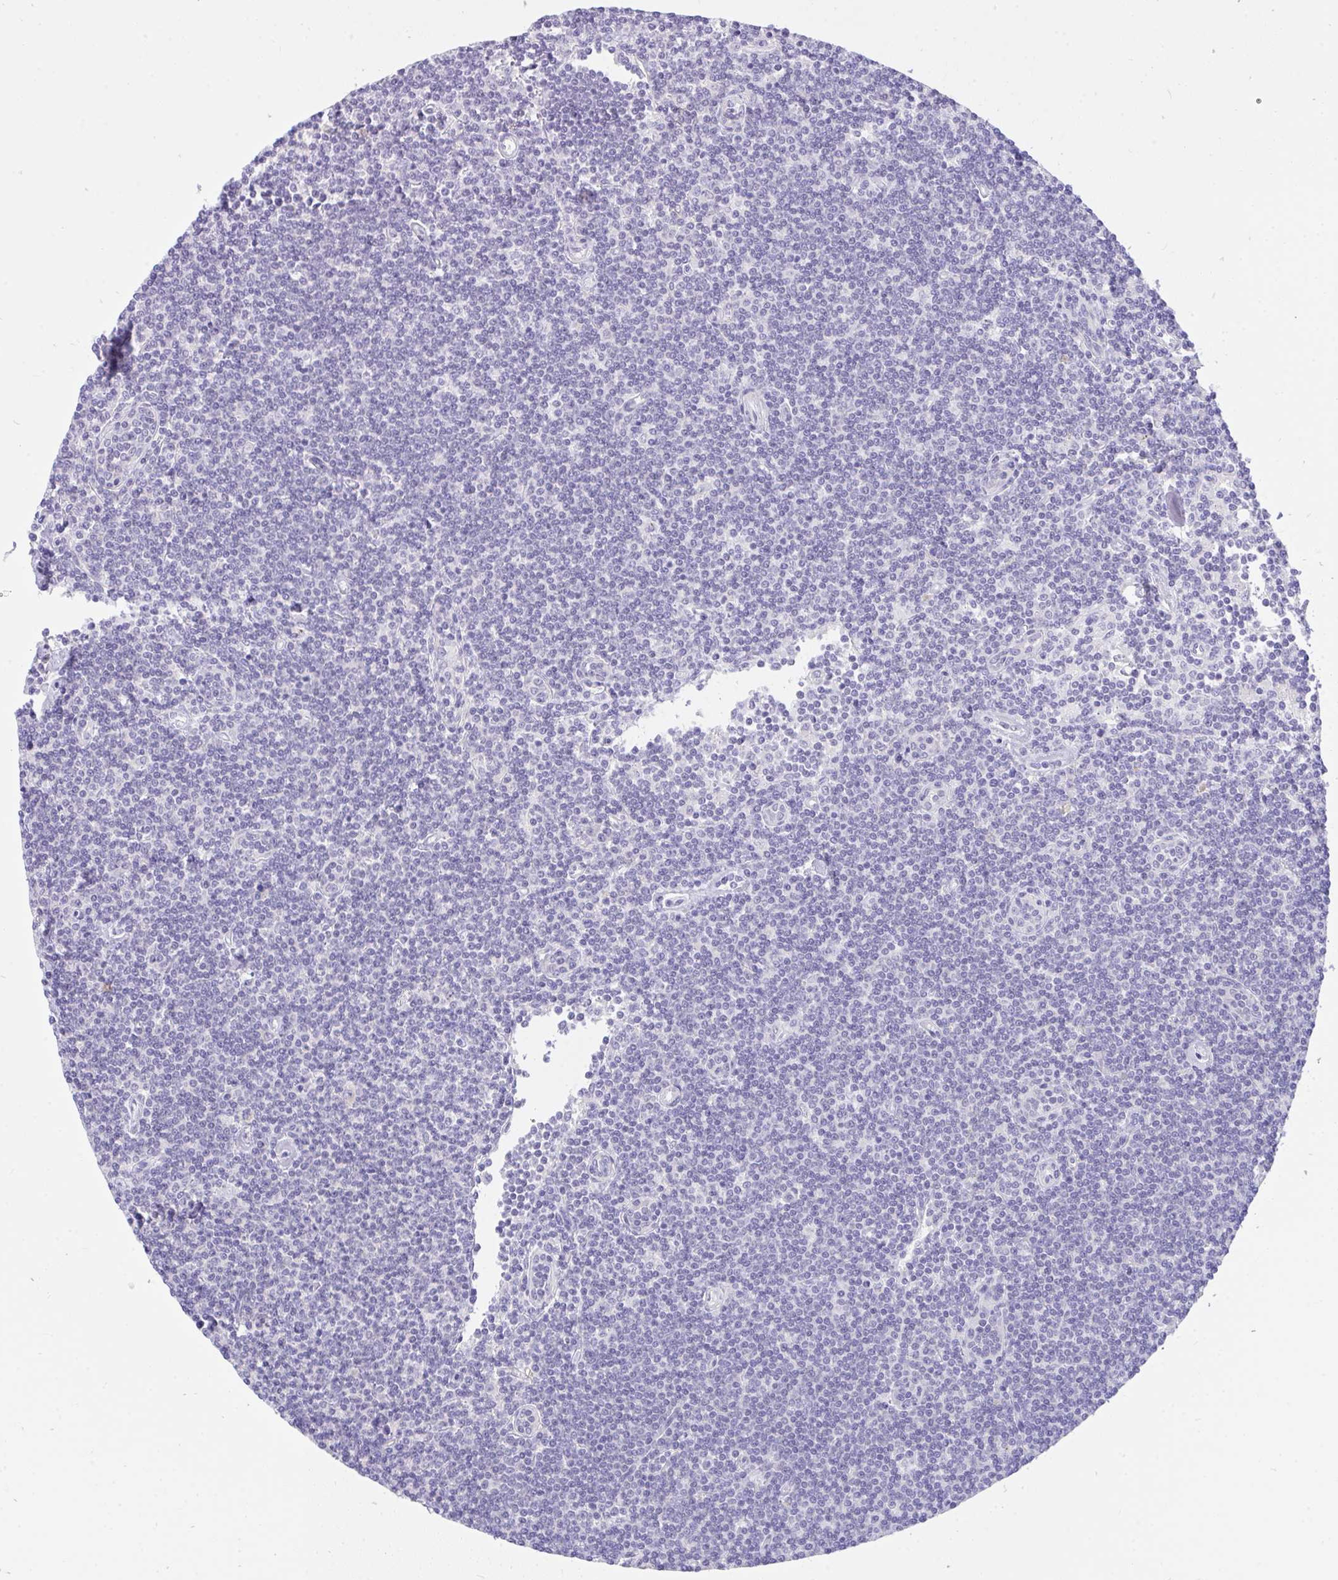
{"staining": {"intensity": "negative", "quantity": "none", "location": "none"}, "tissue": "lymphoma", "cell_type": "Tumor cells", "image_type": "cancer", "snomed": [{"axis": "morphology", "description": "Malignant lymphoma, non-Hodgkin's type, Low grade"}, {"axis": "topography", "description": "Lymph node"}], "caption": "Immunohistochemistry (IHC) of human low-grade malignant lymphoma, non-Hodgkin's type demonstrates no staining in tumor cells.", "gene": "VGLL3", "patient": {"sex": "female", "age": 73}}